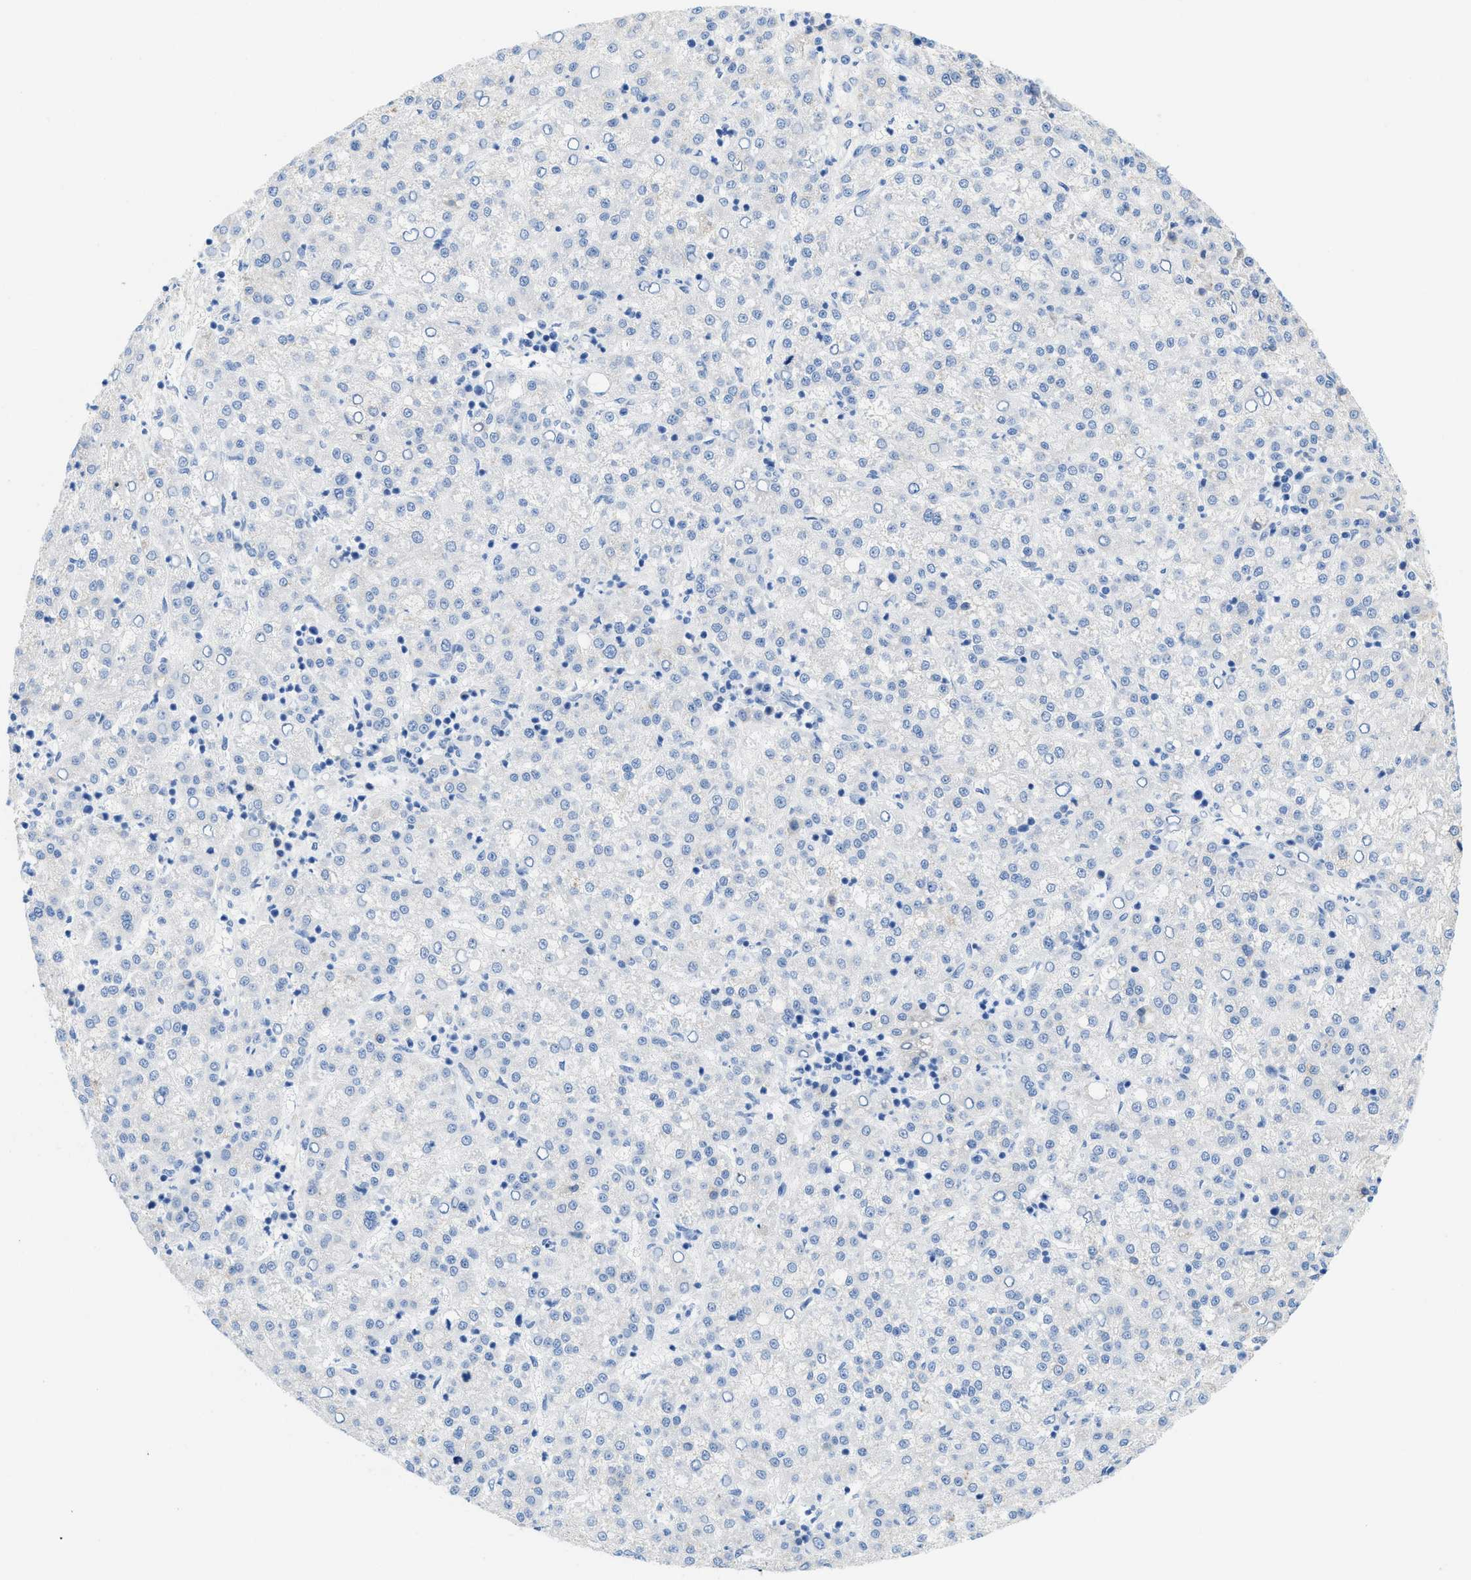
{"staining": {"intensity": "negative", "quantity": "none", "location": "none"}, "tissue": "liver cancer", "cell_type": "Tumor cells", "image_type": "cancer", "snomed": [{"axis": "morphology", "description": "Carcinoma, Hepatocellular, NOS"}, {"axis": "topography", "description": "Liver"}], "caption": "IHC image of liver cancer stained for a protein (brown), which exhibits no positivity in tumor cells. (DAB IHC with hematoxylin counter stain).", "gene": "COL3A1", "patient": {"sex": "female", "age": 58}}